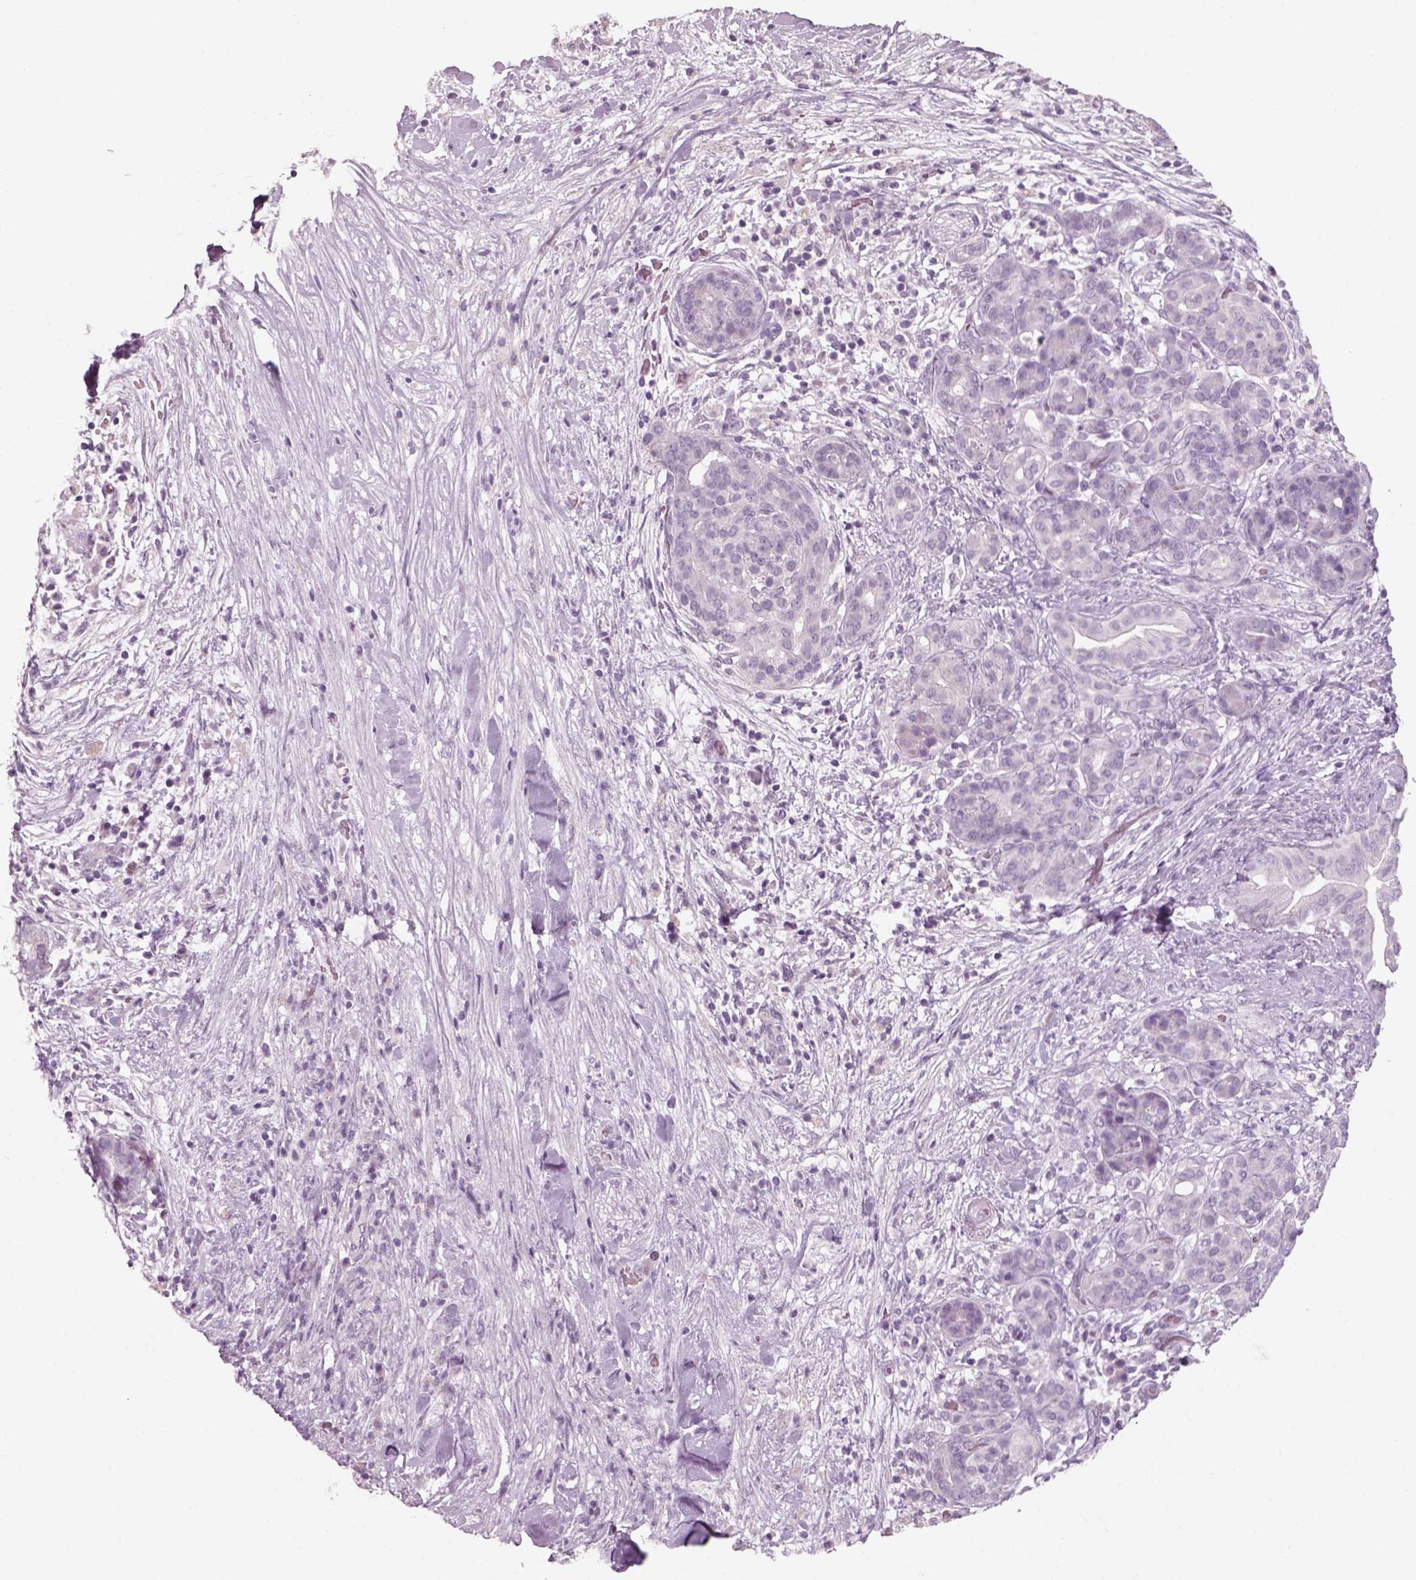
{"staining": {"intensity": "negative", "quantity": "none", "location": "none"}, "tissue": "pancreatic cancer", "cell_type": "Tumor cells", "image_type": "cancer", "snomed": [{"axis": "morphology", "description": "Adenocarcinoma, NOS"}, {"axis": "topography", "description": "Pancreas"}], "caption": "Tumor cells are negative for brown protein staining in adenocarcinoma (pancreatic).", "gene": "SLC6A2", "patient": {"sex": "male", "age": 44}}